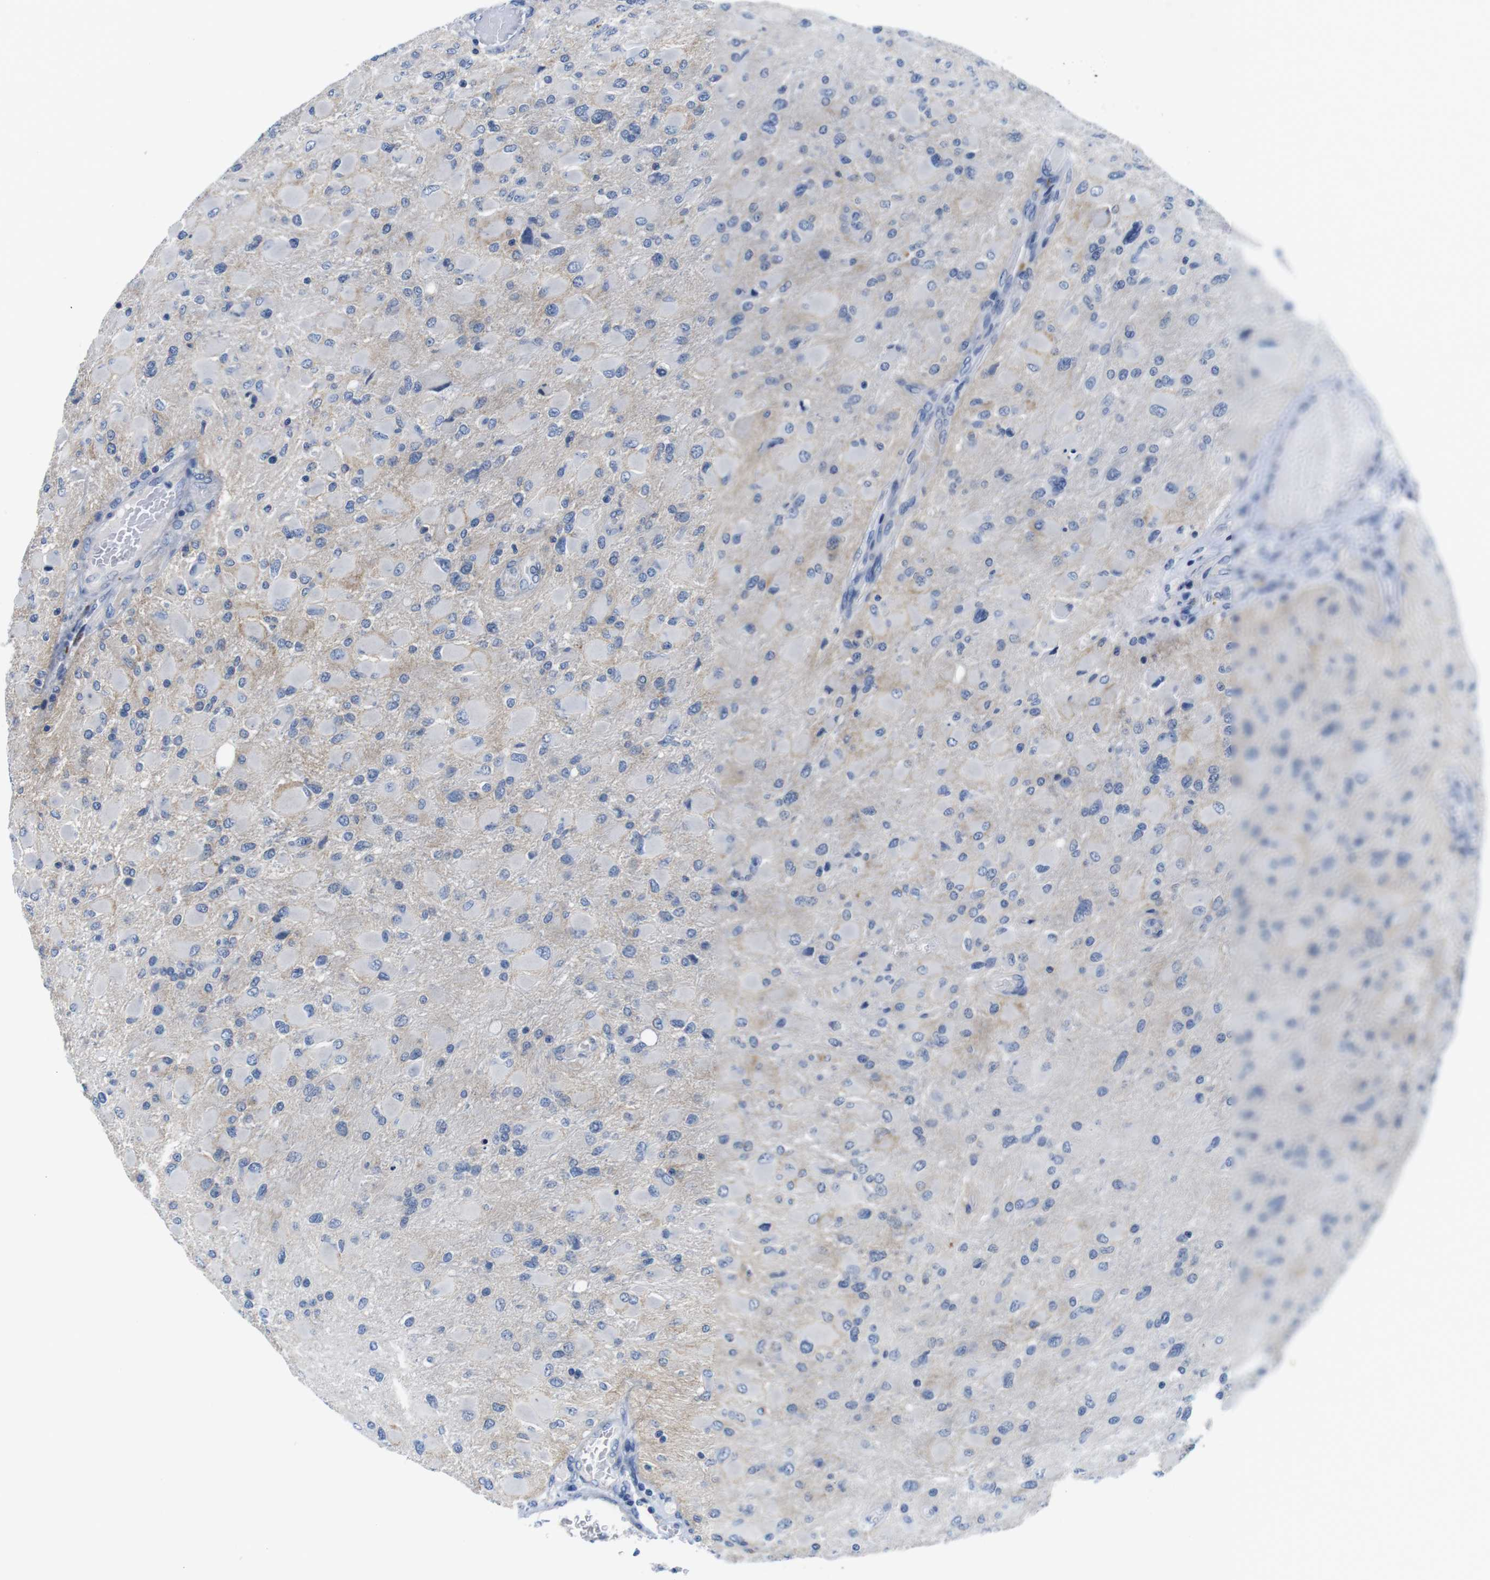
{"staining": {"intensity": "negative", "quantity": "none", "location": "none"}, "tissue": "glioma", "cell_type": "Tumor cells", "image_type": "cancer", "snomed": [{"axis": "morphology", "description": "Glioma, malignant, High grade"}, {"axis": "topography", "description": "Cerebral cortex"}], "caption": "This is a histopathology image of IHC staining of high-grade glioma (malignant), which shows no positivity in tumor cells.", "gene": "SCRIB", "patient": {"sex": "female", "age": 36}}